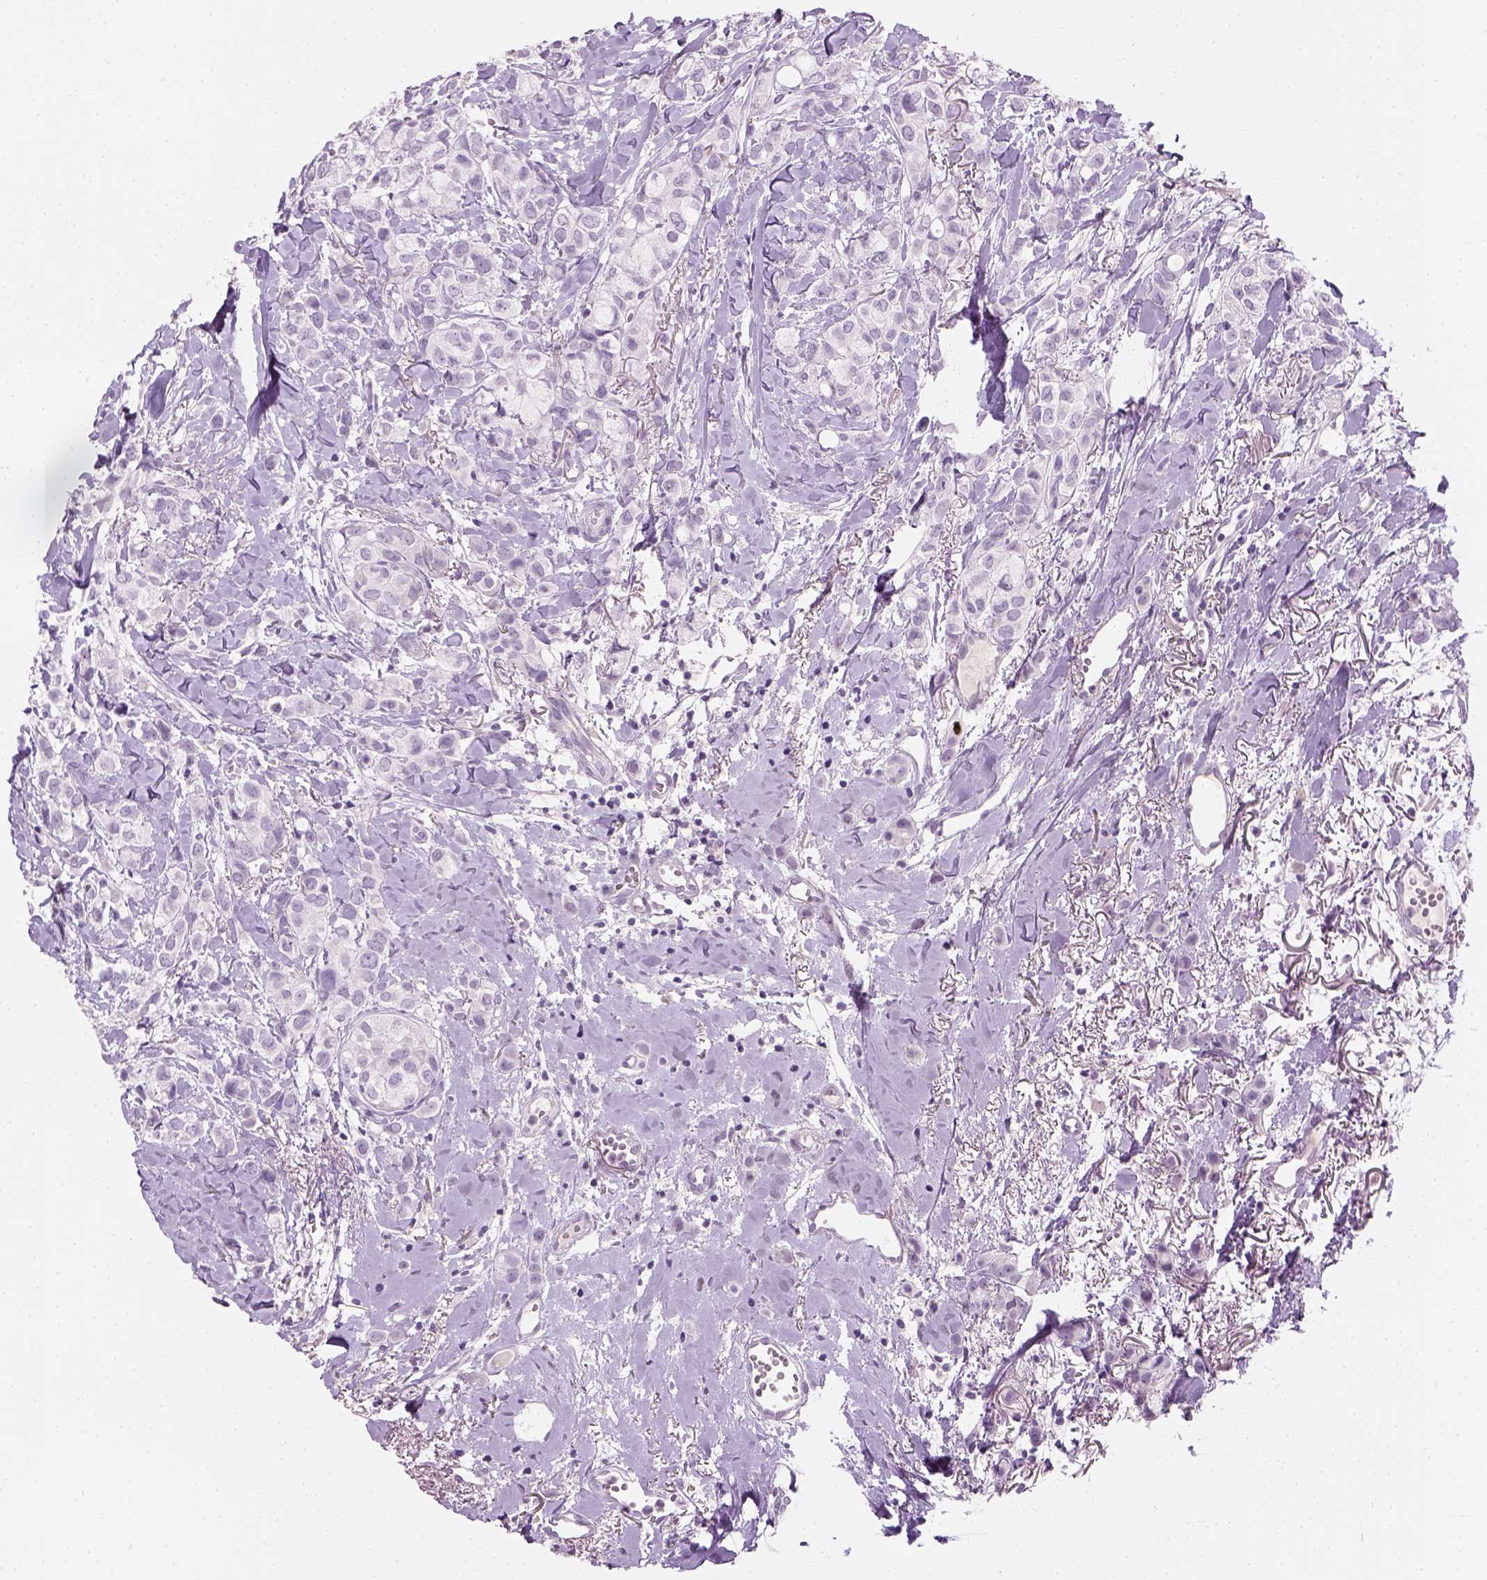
{"staining": {"intensity": "negative", "quantity": "none", "location": "none"}, "tissue": "breast cancer", "cell_type": "Tumor cells", "image_type": "cancer", "snomed": [{"axis": "morphology", "description": "Duct carcinoma"}, {"axis": "topography", "description": "Breast"}], "caption": "DAB immunohistochemical staining of human breast intraductal carcinoma exhibits no significant staining in tumor cells.", "gene": "TH", "patient": {"sex": "female", "age": 85}}